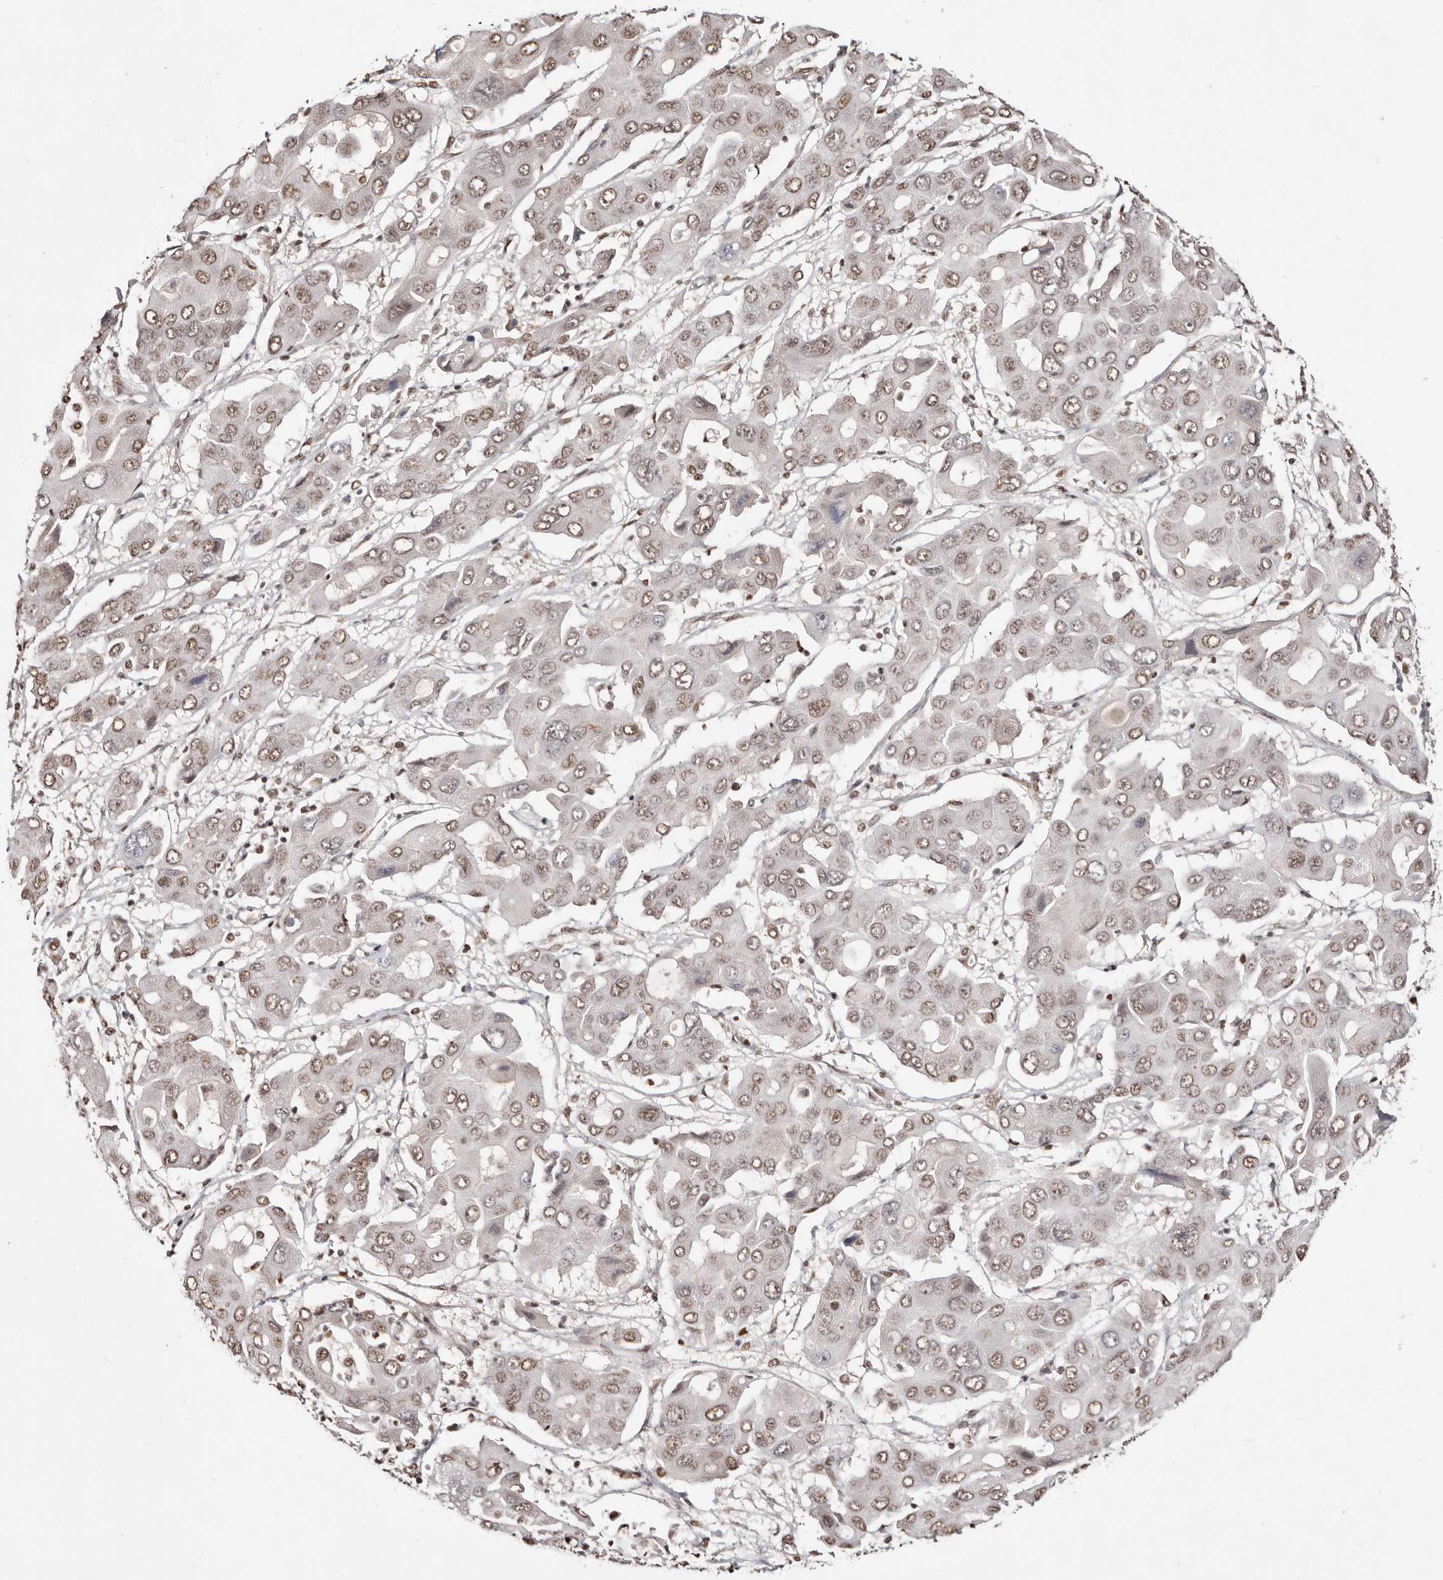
{"staining": {"intensity": "moderate", "quantity": ">75%", "location": "nuclear"}, "tissue": "liver cancer", "cell_type": "Tumor cells", "image_type": "cancer", "snomed": [{"axis": "morphology", "description": "Cholangiocarcinoma"}, {"axis": "topography", "description": "Liver"}], "caption": "The image shows a brown stain indicating the presence of a protein in the nuclear of tumor cells in cholangiocarcinoma (liver). The staining was performed using DAB (3,3'-diaminobenzidine) to visualize the protein expression in brown, while the nuclei were stained in blue with hematoxylin (Magnification: 20x).", "gene": "BICRAL", "patient": {"sex": "male", "age": 67}}